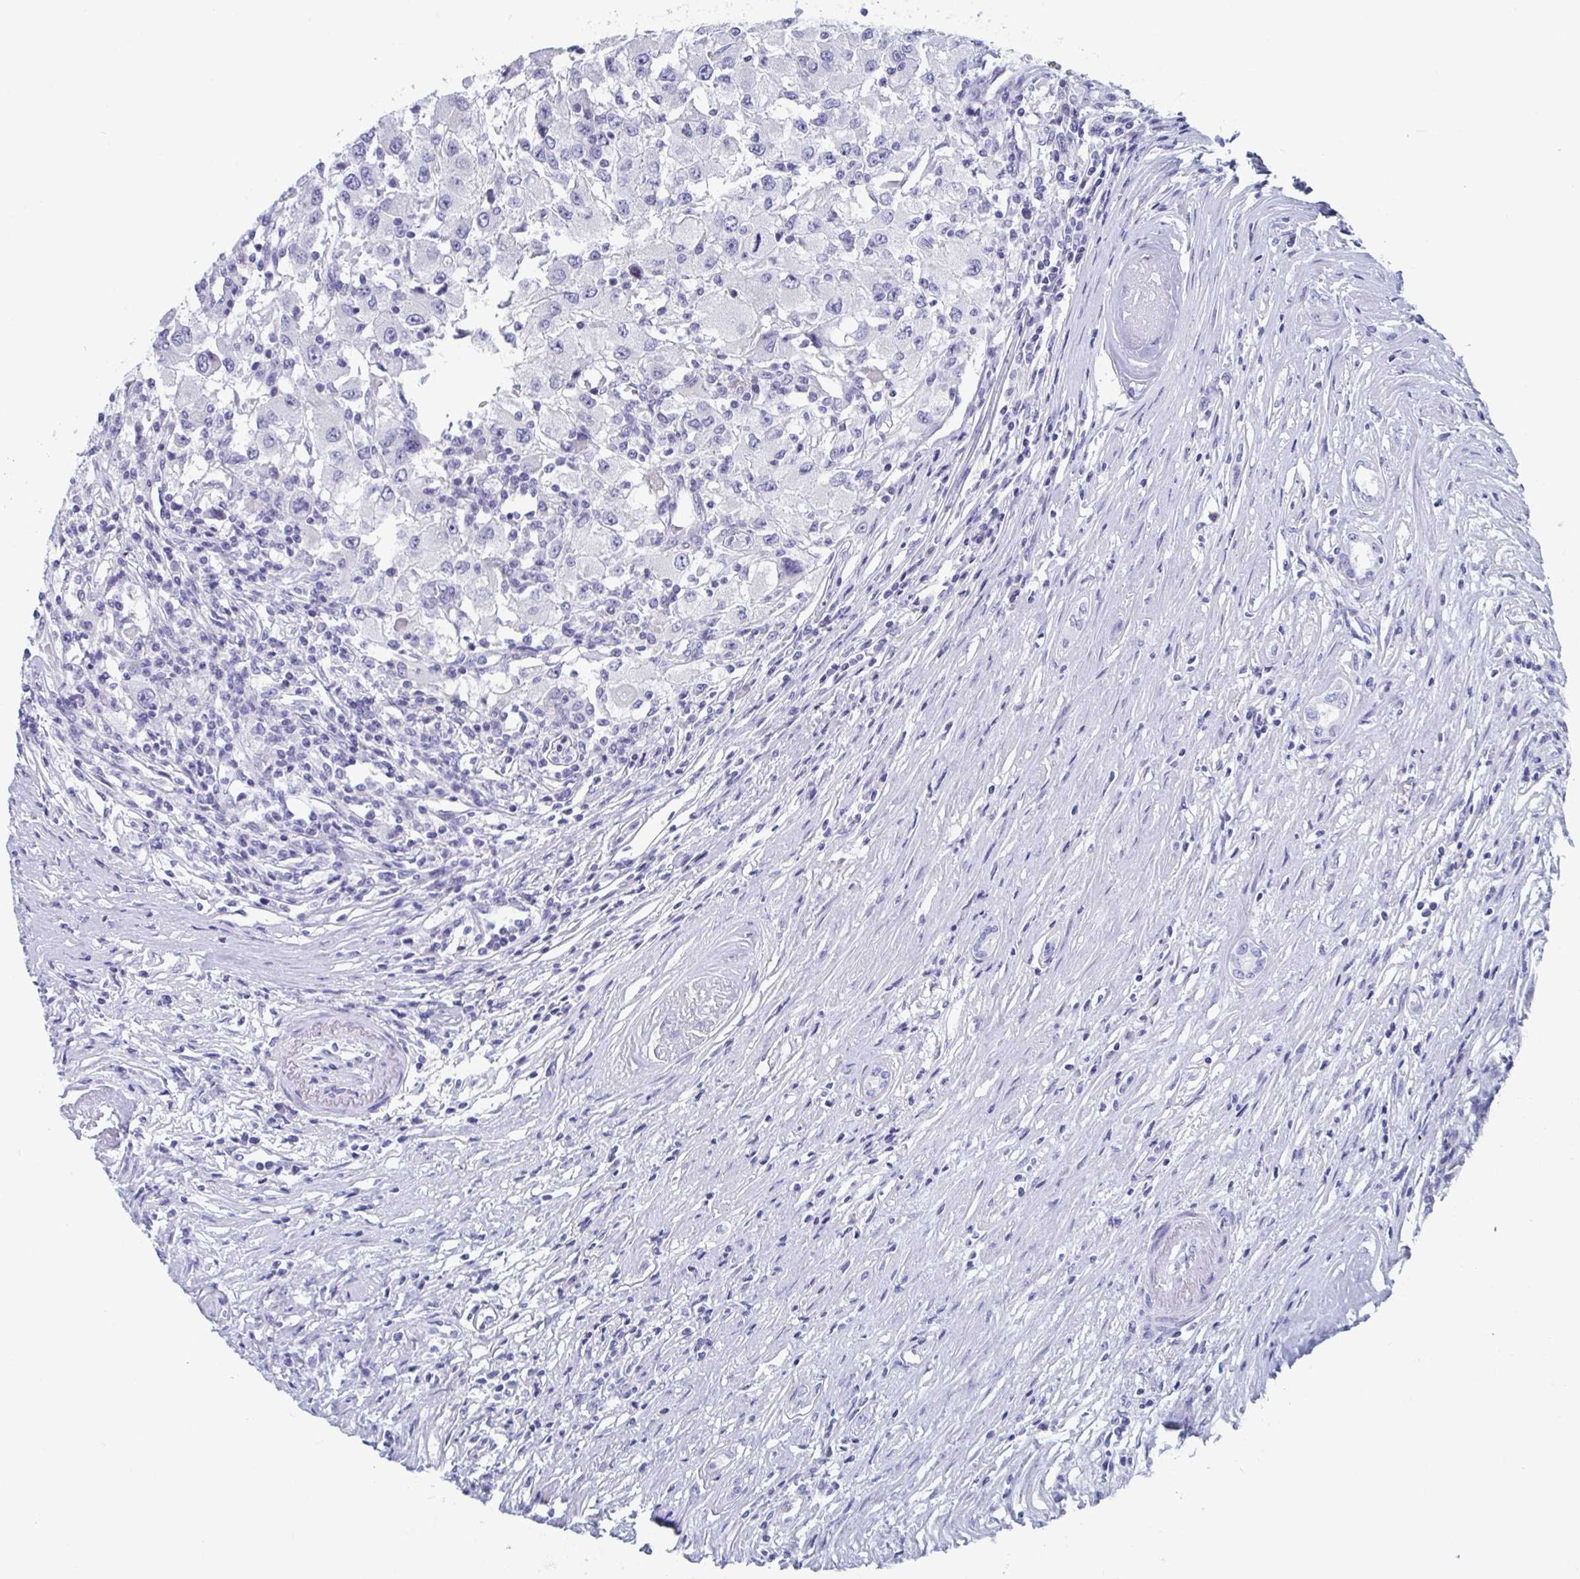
{"staining": {"intensity": "negative", "quantity": "none", "location": "none"}, "tissue": "renal cancer", "cell_type": "Tumor cells", "image_type": "cancer", "snomed": [{"axis": "morphology", "description": "Adenocarcinoma, NOS"}, {"axis": "topography", "description": "Kidney"}], "caption": "High magnification brightfield microscopy of renal cancer (adenocarcinoma) stained with DAB (brown) and counterstained with hematoxylin (blue): tumor cells show no significant positivity.", "gene": "DPEP3", "patient": {"sex": "female", "age": 67}}